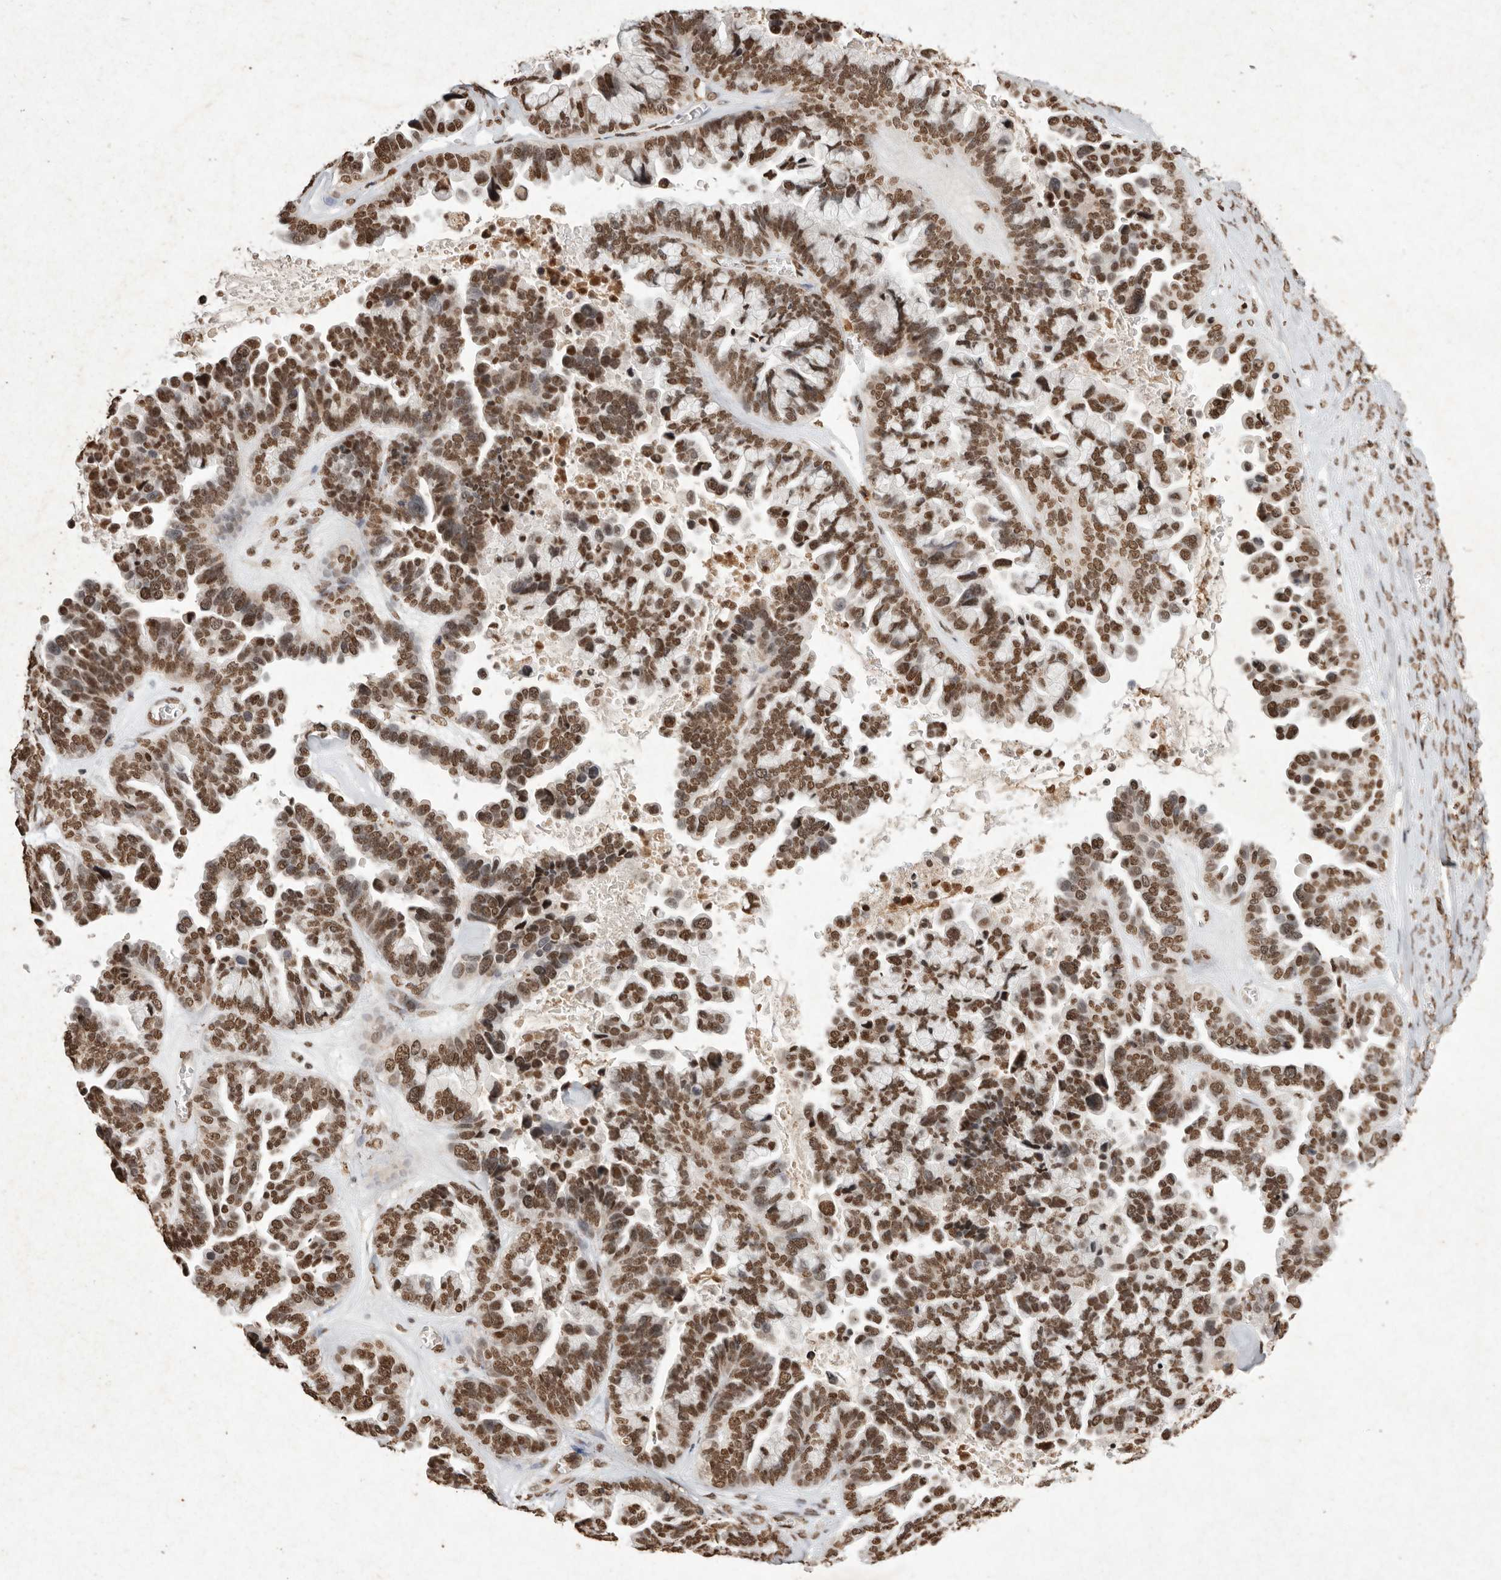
{"staining": {"intensity": "strong", "quantity": ">75%", "location": "nuclear"}, "tissue": "ovarian cancer", "cell_type": "Tumor cells", "image_type": "cancer", "snomed": [{"axis": "morphology", "description": "Cystadenocarcinoma, serous, NOS"}, {"axis": "topography", "description": "Ovary"}], "caption": "DAB (3,3'-diaminobenzidine) immunohistochemical staining of ovarian serous cystadenocarcinoma exhibits strong nuclear protein staining in about >75% of tumor cells.", "gene": "NKX3-2", "patient": {"sex": "female", "age": 56}}